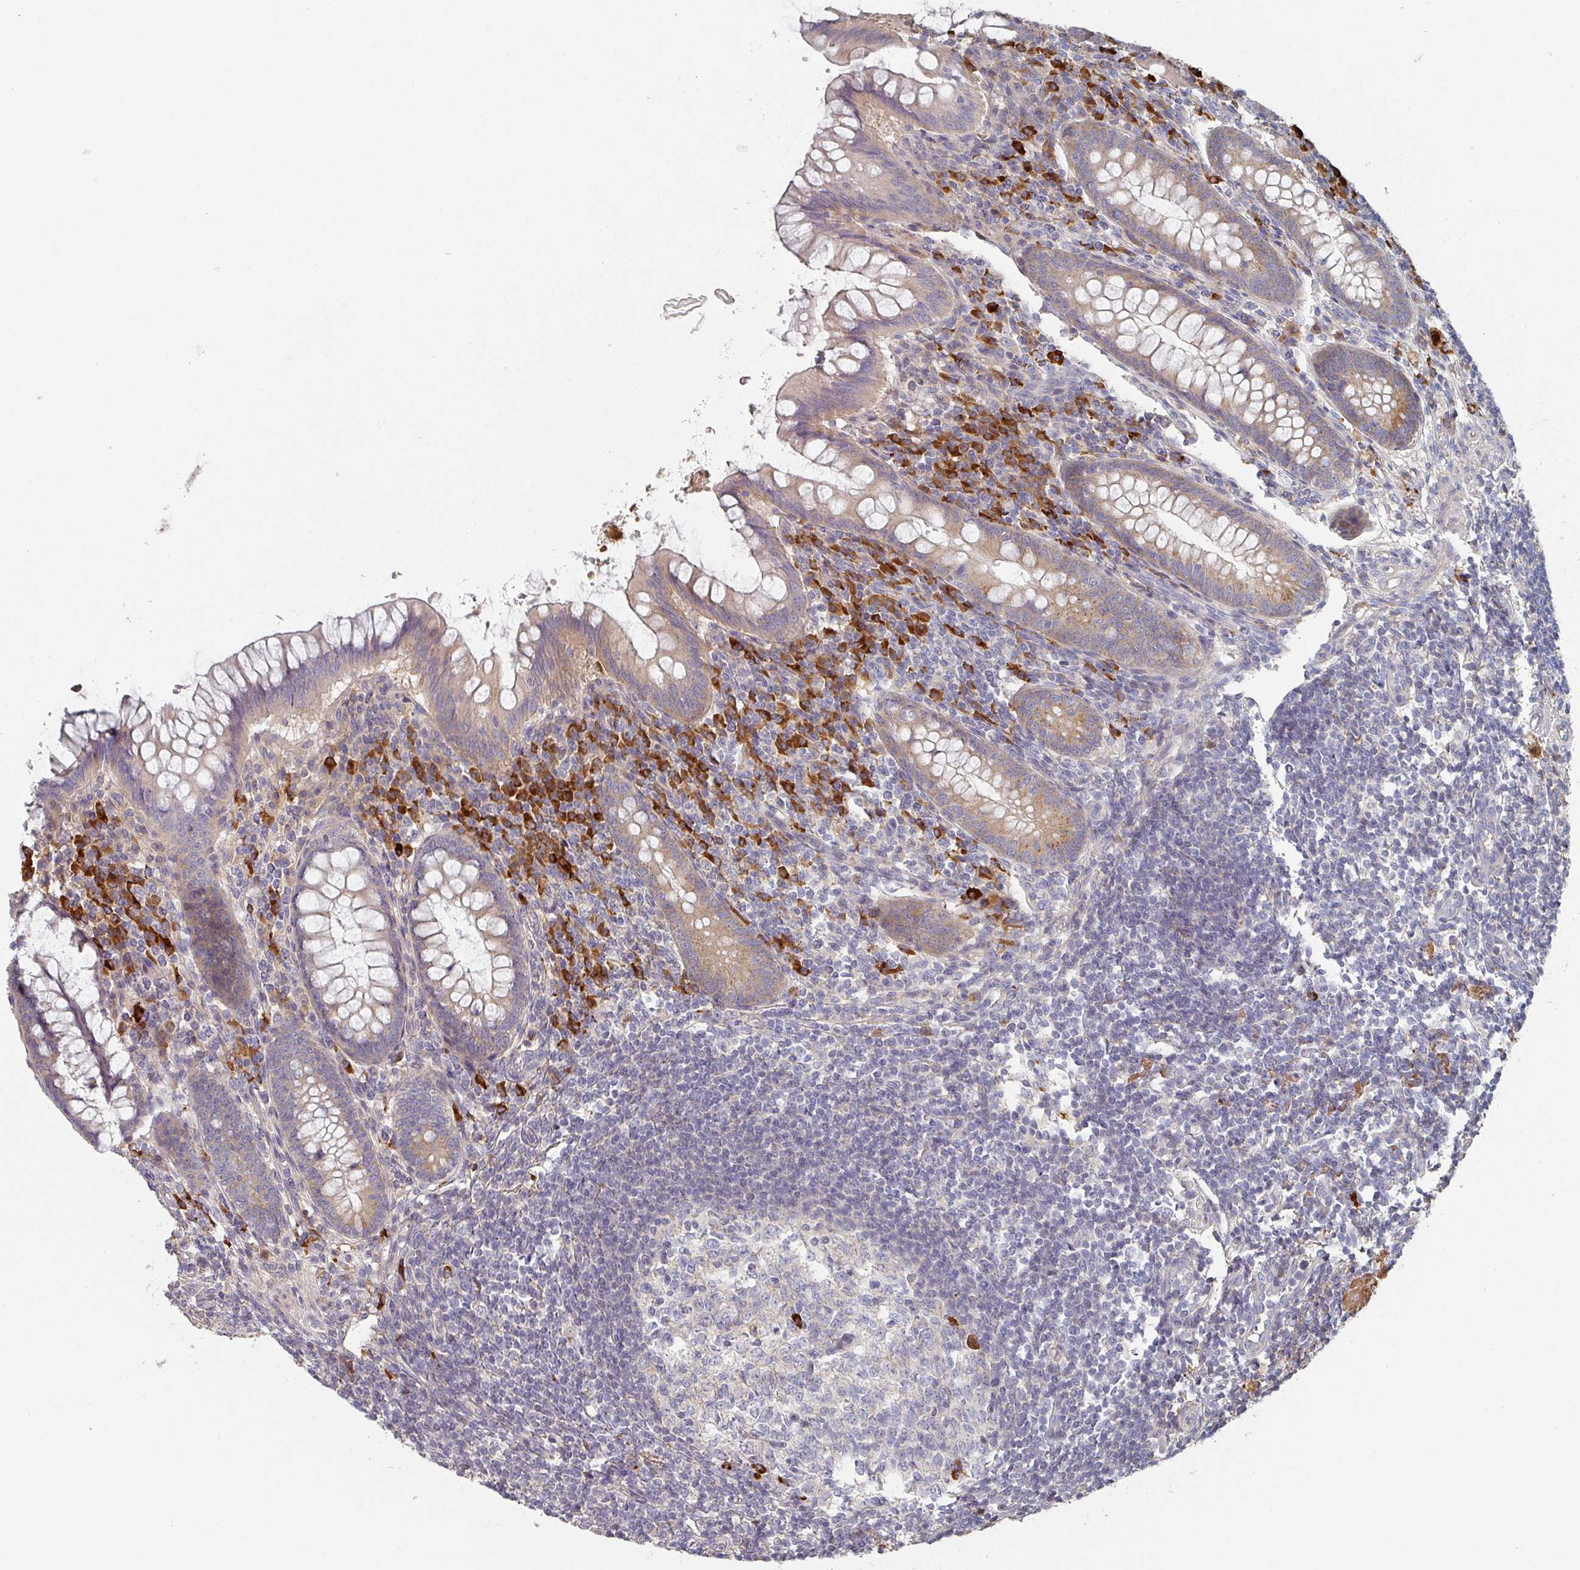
{"staining": {"intensity": "weak", "quantity": ">75%", "location": "cytoplasmic/membranous"}, "tissue": "appendix", "cell_type": "Glandular cells", "image_type": "normal", "snomed": [{"axis": "morphology", "description": "Normal tissue, NOS"}, {"axis": "topography", "description": "Appendix"}], "caption": "Protein staining of benign appendix demonstrates weak cytoplasmic/membranous positivity in about >75% of glandular cells. (DAB IHC, brown staining for protein, blue staining for nuclei).", "gene": "ENSG00000249773", "patient": {"sex": "female", "age": 33}}